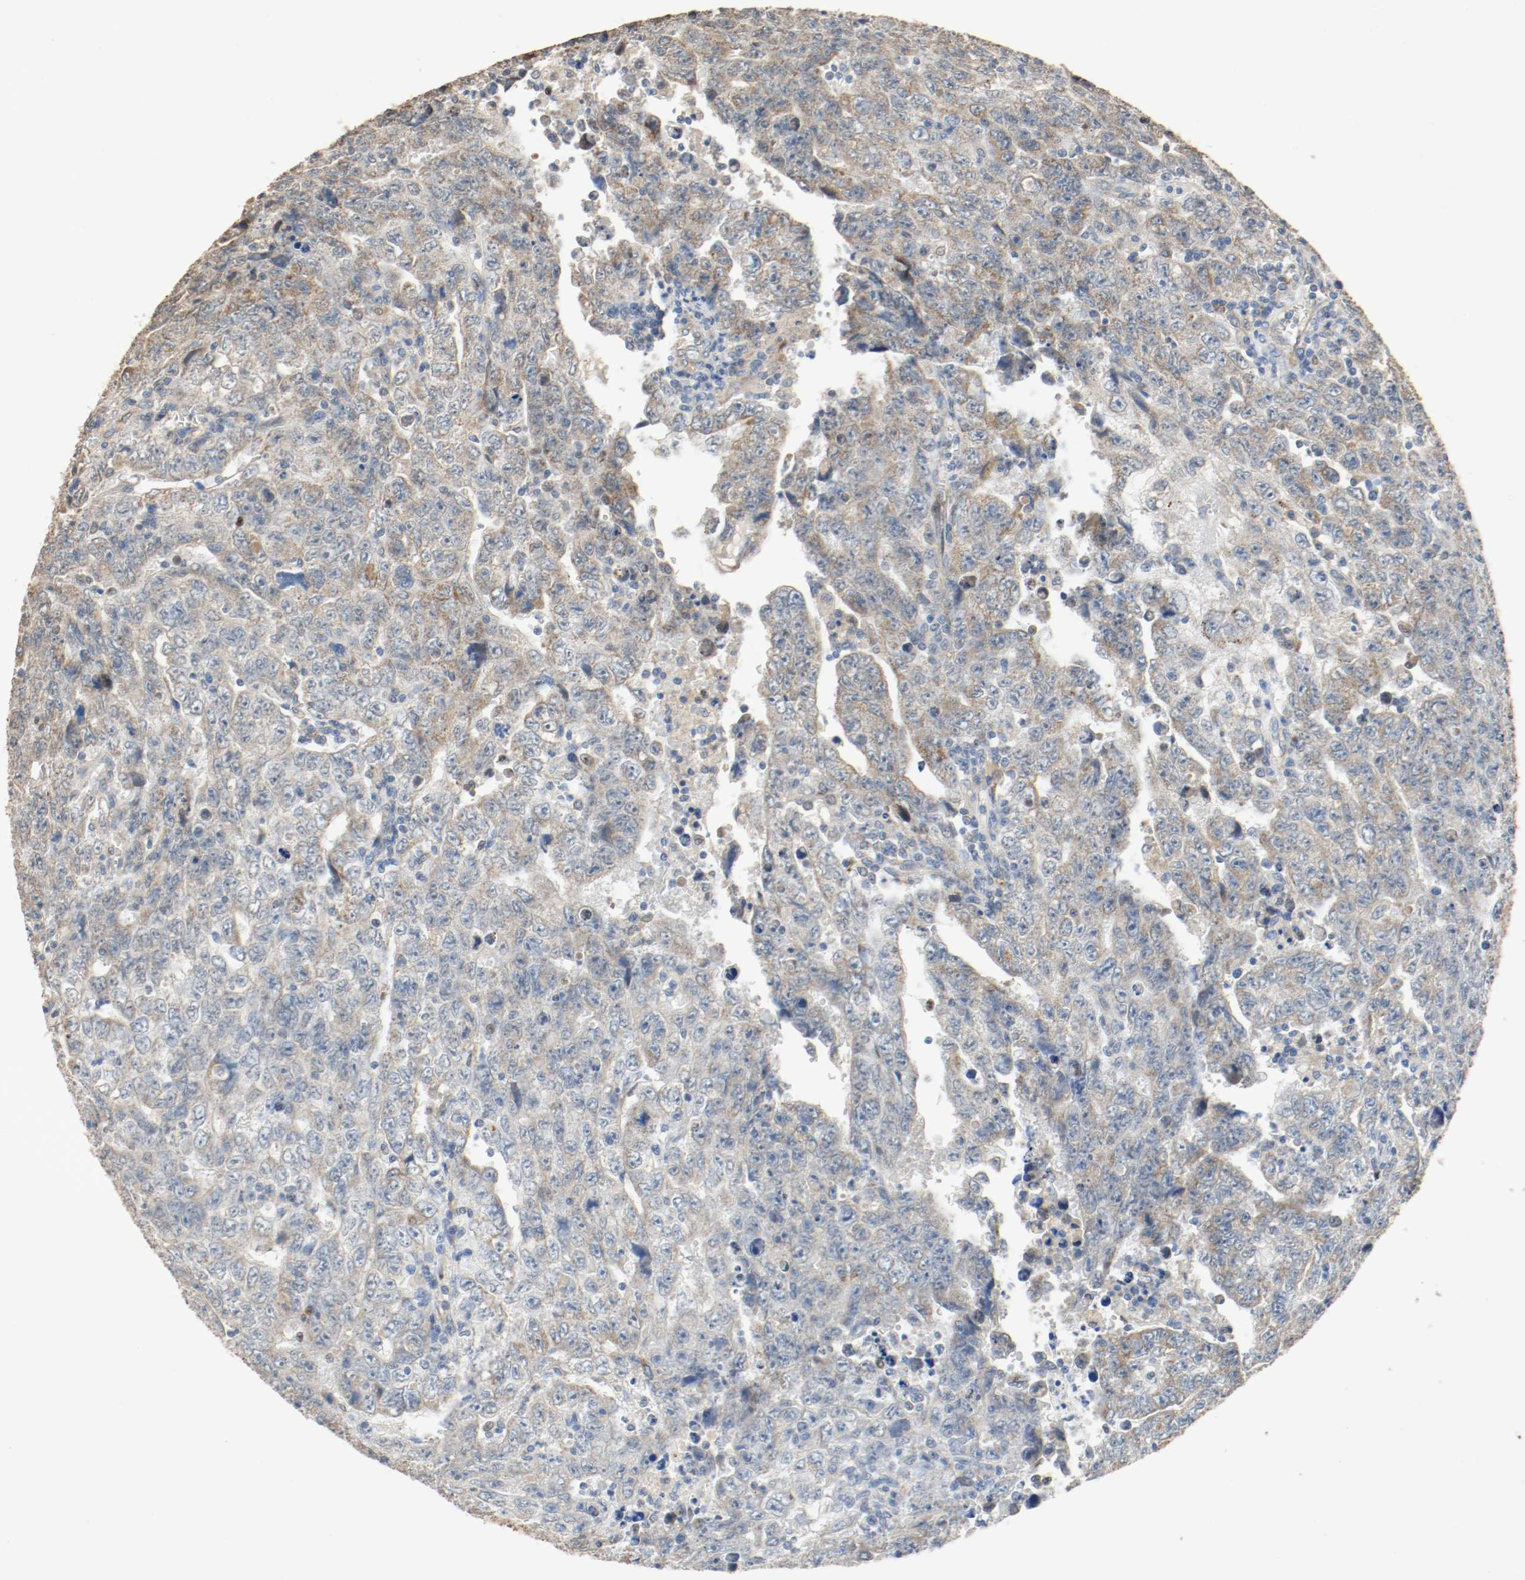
{"staining": {"intensity": "moderate", "quantity": ">75%", "location": "cytoplasmic/membranous"}, "tissue": "testis cancer", "cell_type": "Tumor cells", "image_type": "cancer", "snomed": [{"axis": "morphology", "description": "Carcinoma, Embryonal, NOS"}, {"axis": "topography", "description": "Testis"}], "caption": "The micrograph reveals staining of testis embryonal carcinoma, revealing moderate cytoplasmic/membranous protein staining (brown color) within tumor cells.", "gene": "ALDH4A1", "patient": {"sex": "male", "age": 28}}